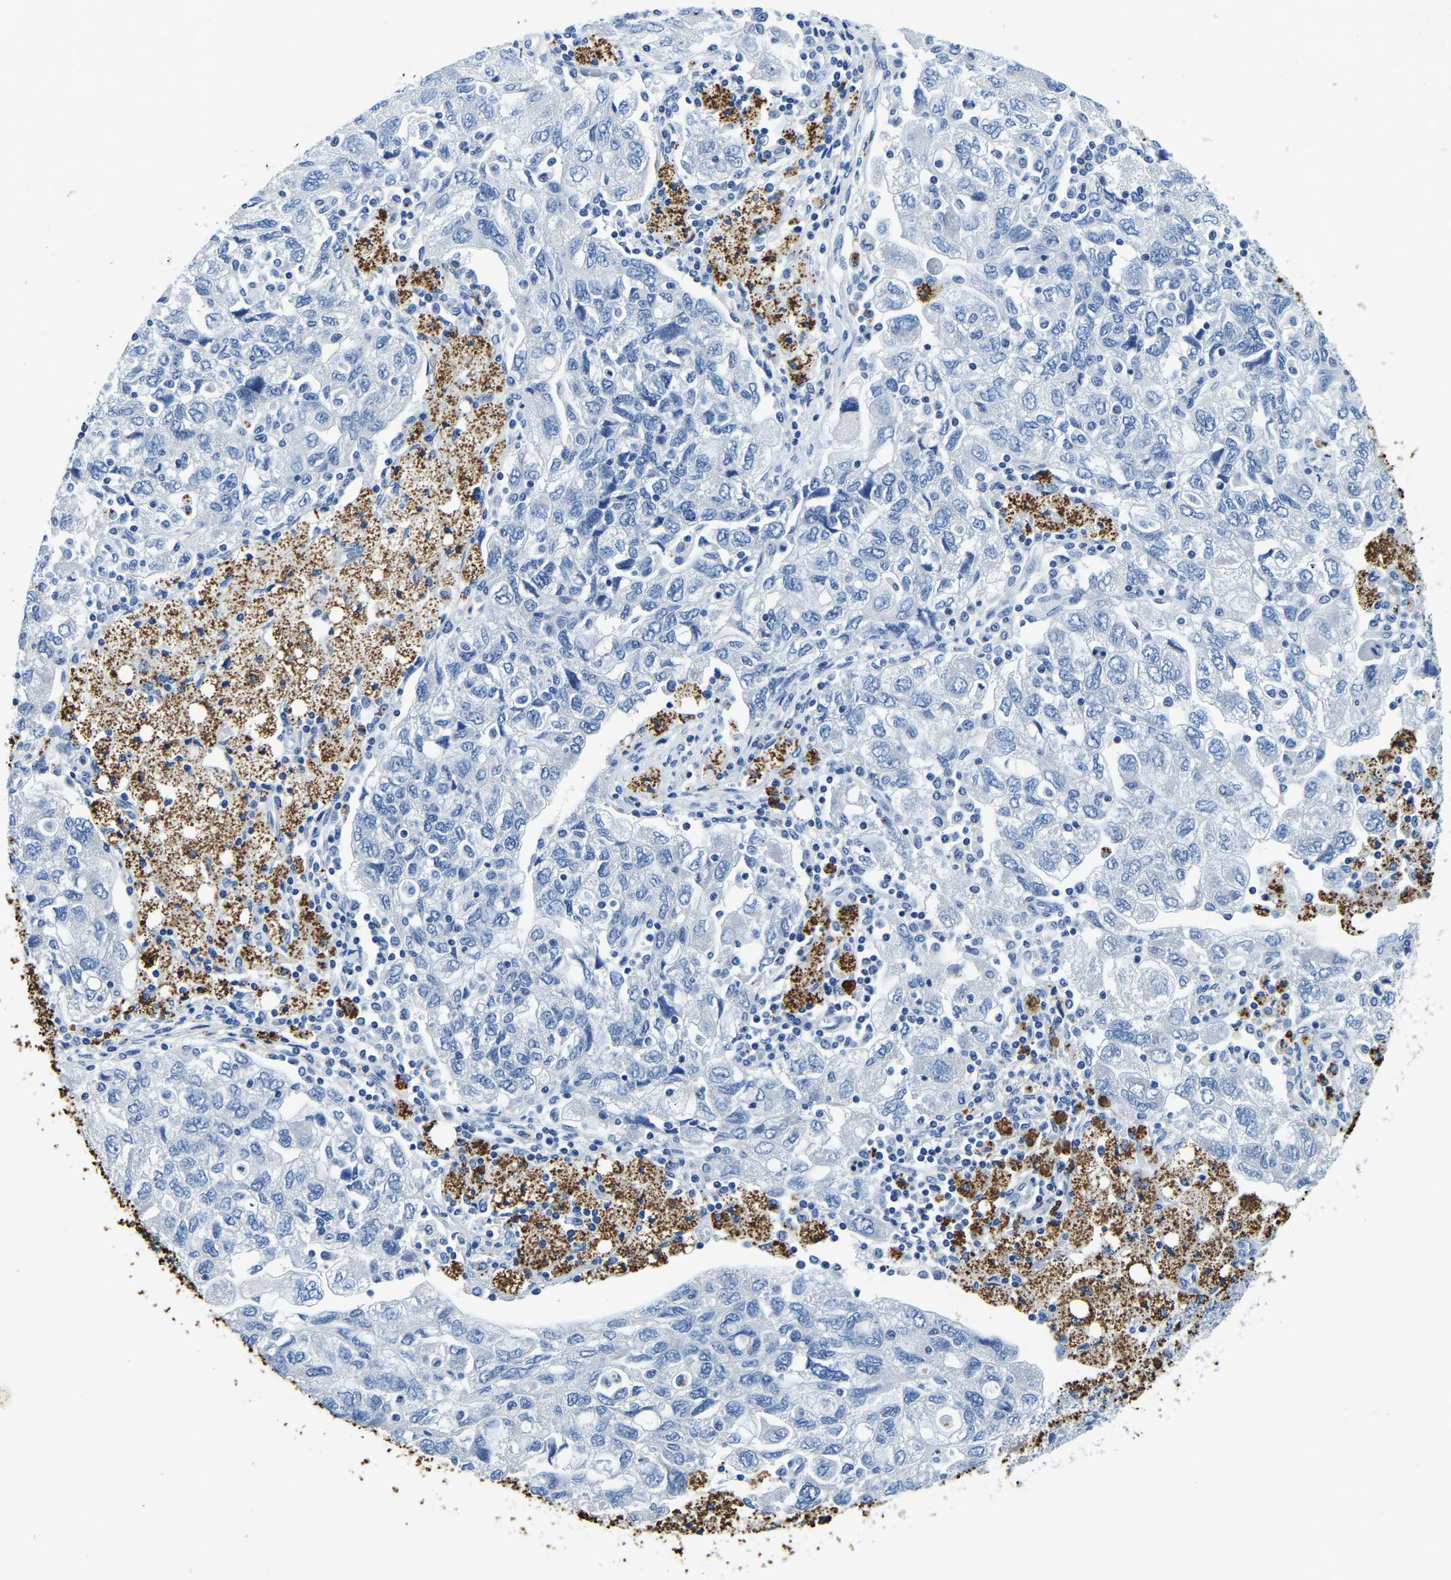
{"staining": {"intensity": "negative", "quantity": "none", "location": "none"}, "tissue": "ovarian cancer", "cell_type": "Tumor cells", "image_type": "cancer", "snomed": [{"axis": "morphology", "description": "Carcinoma, NOS"}, {"axis": "morphology", "description": "Cystadenocarcinoma, serous, NOS"}, {"axis": "topography", "description": "Ovary"}], "caption": "IHC of human ovarian cancer (serous cystadenocarcinoma) shows no positivity in tumor cells.", "gene": "UBN2", "patient": {"sex": "female", "age": 69}}